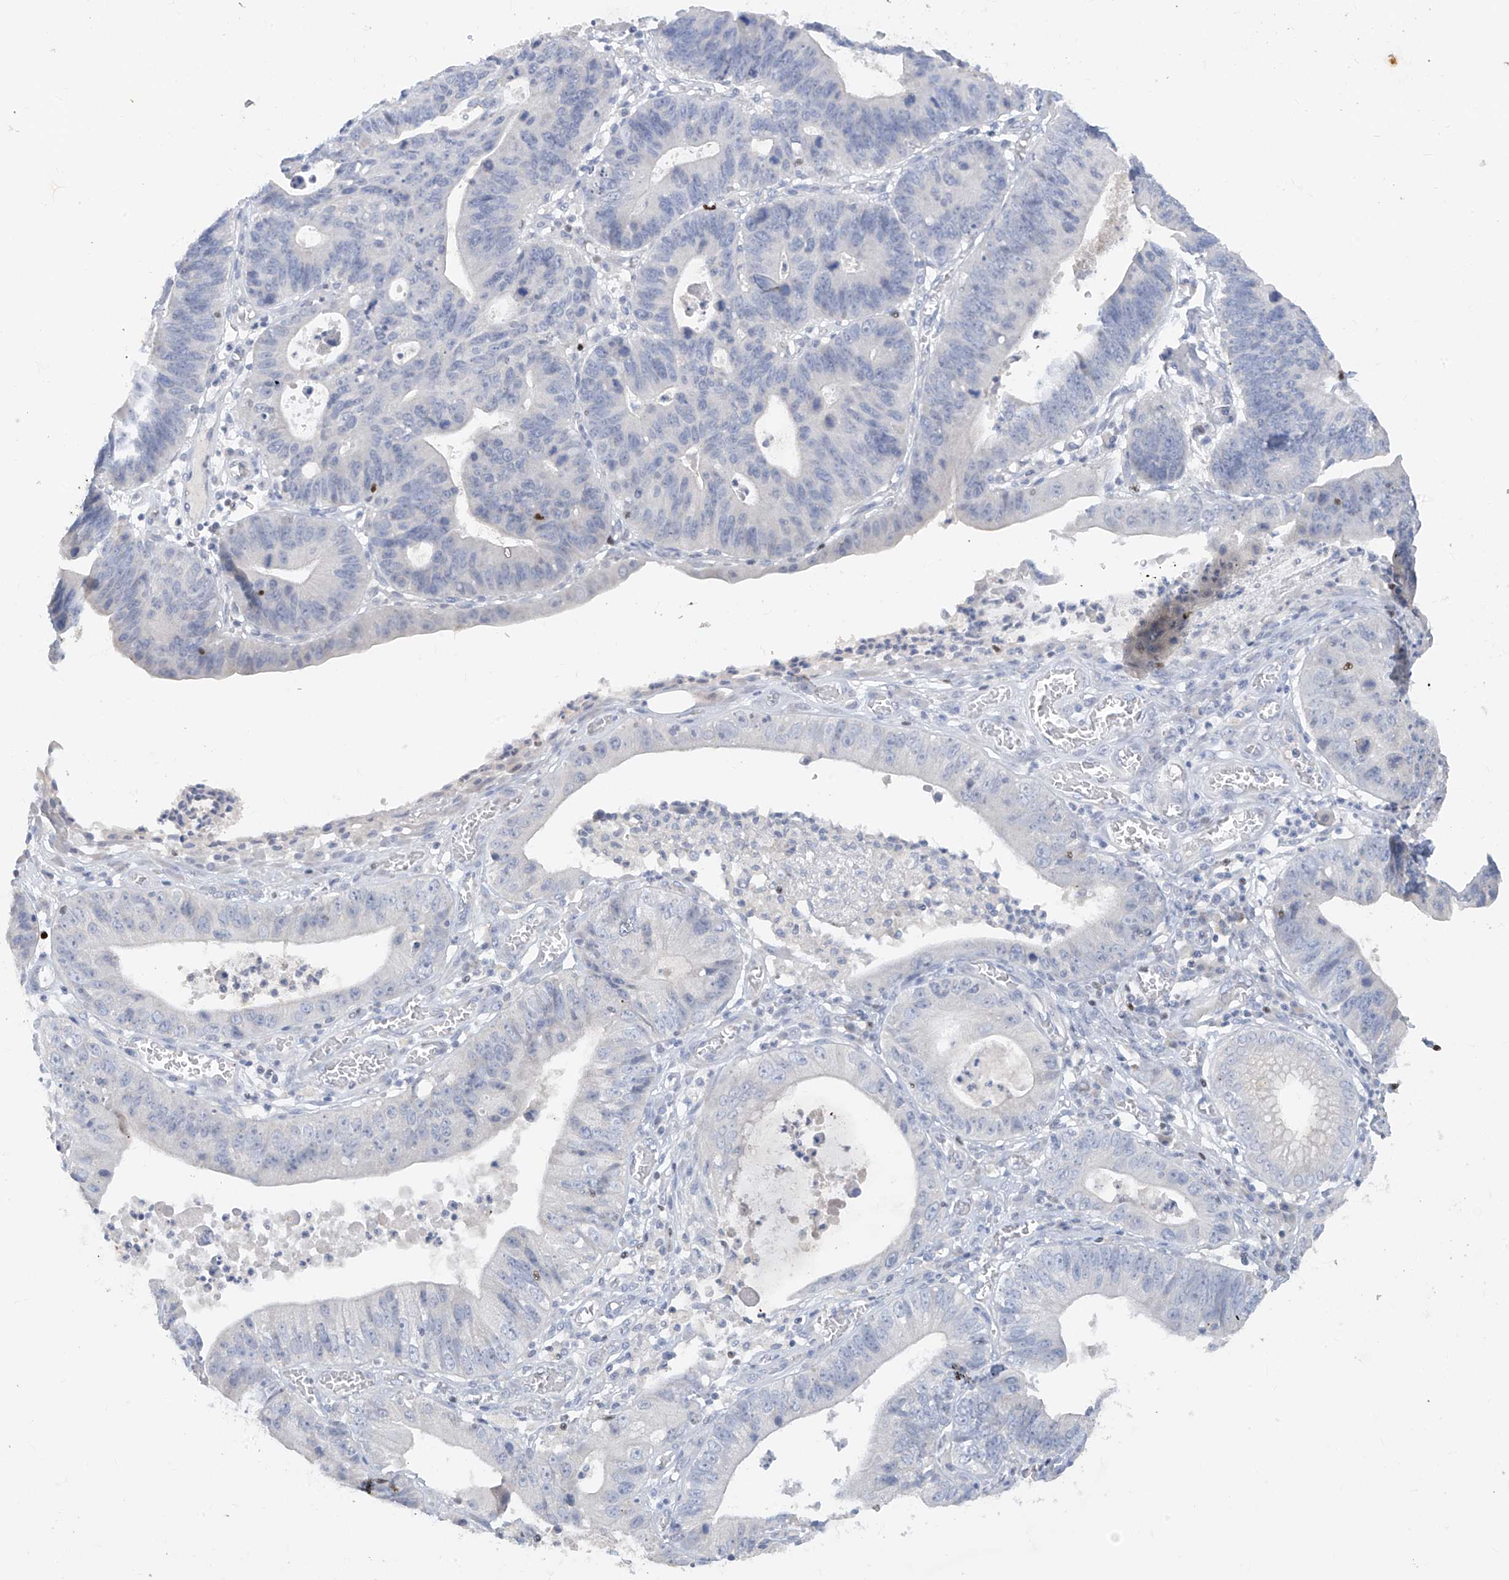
{"staining": {"intensity": "negative", "quantity": "none", "location": "none"}, "tissue": "stomach cancer", "cell_type": "Tumor cells", "image_type": "cancer", "snomed": [{"axis": "morphology", "description": "Adenocarcinoma, NOS"}, {"axis": "topography", "description": "Stomach"}], "caption": "Photomicrograph shows no significant protein staining in tumor cells of stomach cancer.", "gene": "TBX21", "patient": {"sex": "male", "age": 59}}